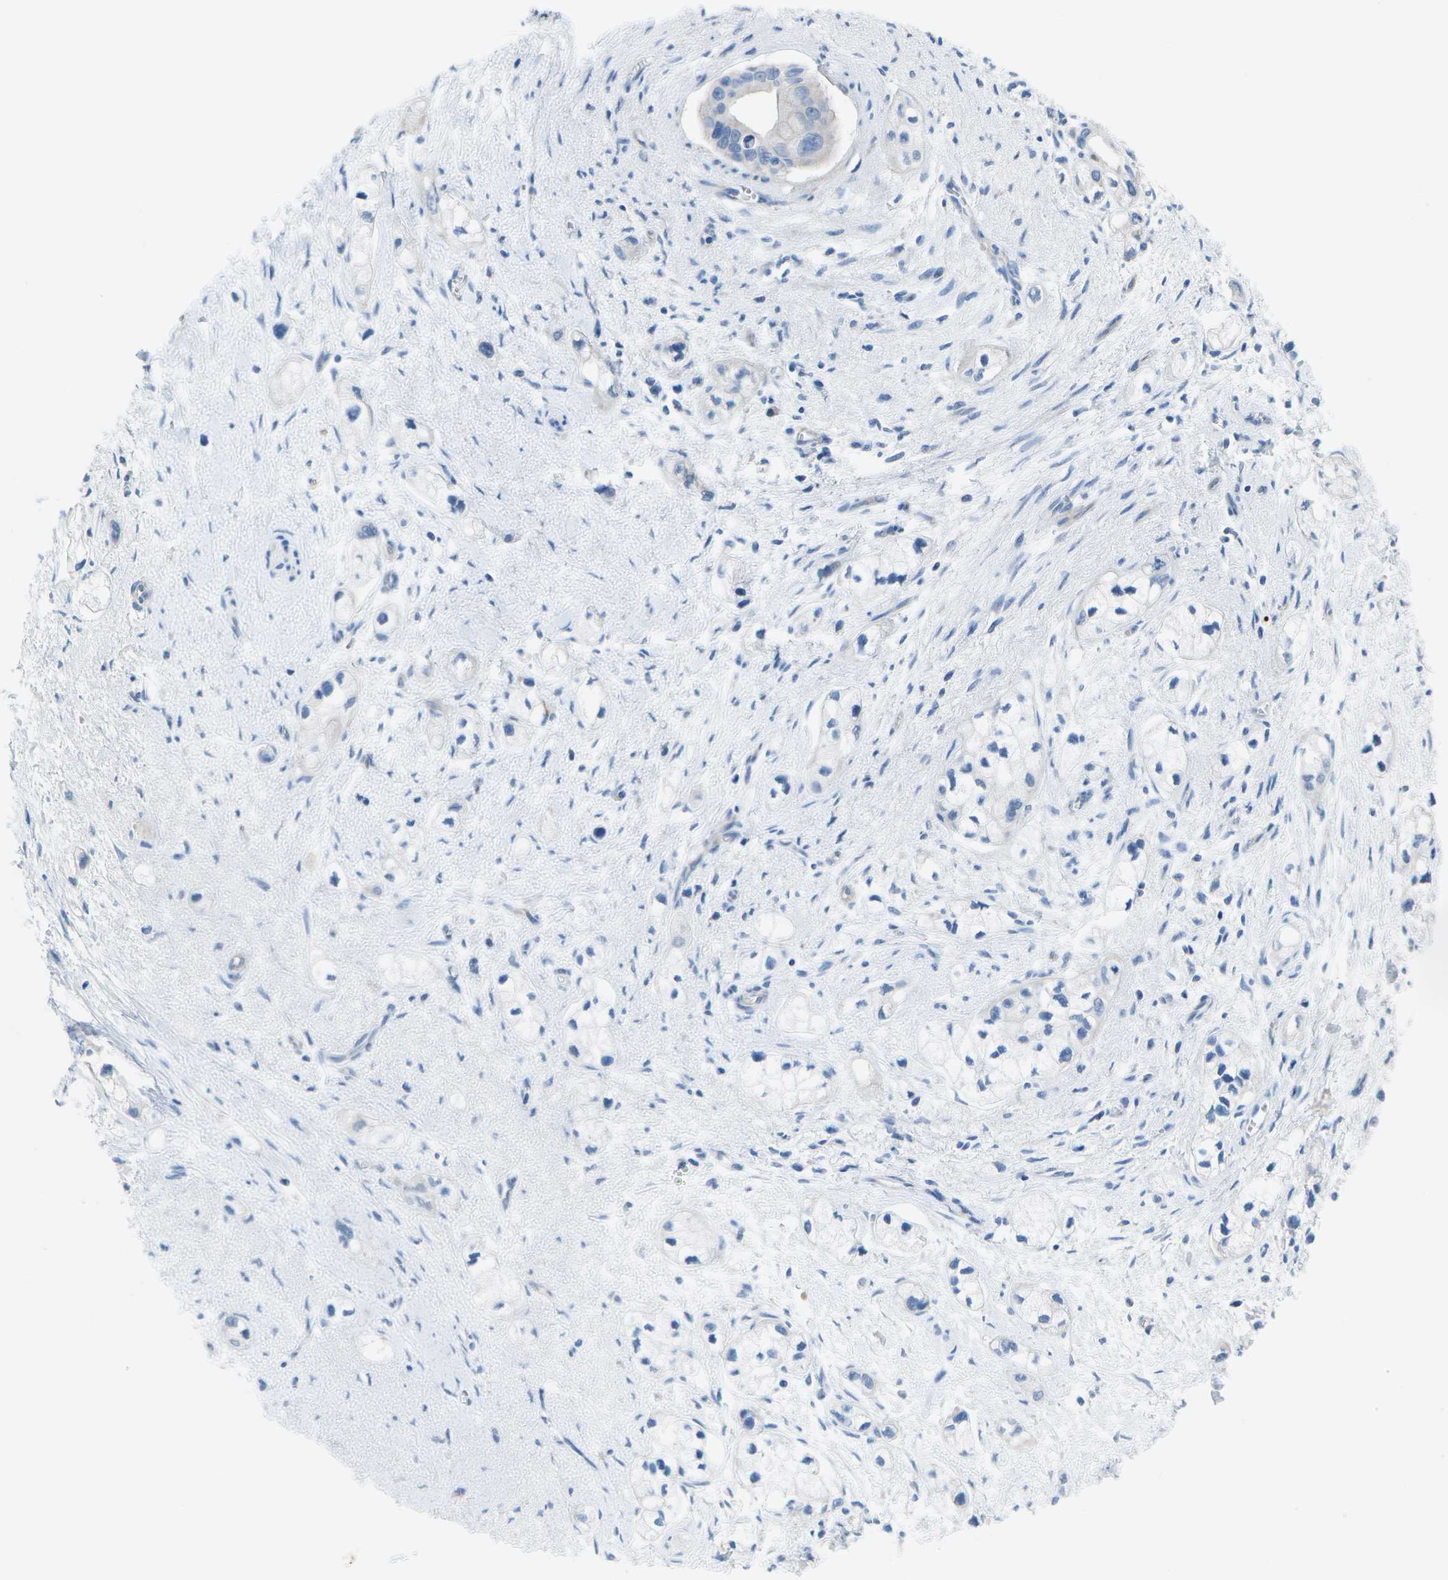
{"staining": {"intensity": "negative", "quantity": "none", "location": "none"}, "tissue": "pancreatic cancer", "cell_type": "Tumor cells", "image_type": "cancer", "snomed": [{"axis": "morphology", "description": "Adenocarcinoma, NOS"}, {"axis": "topography", "description": "Pancreas"}], "caption": "This is a histopathology image of immunohistochemistry staining of pancreatic cancer, which shows no staining in tumor cells.", "gene": "DCT", "patient": {"sex": "male", "age": 74}}